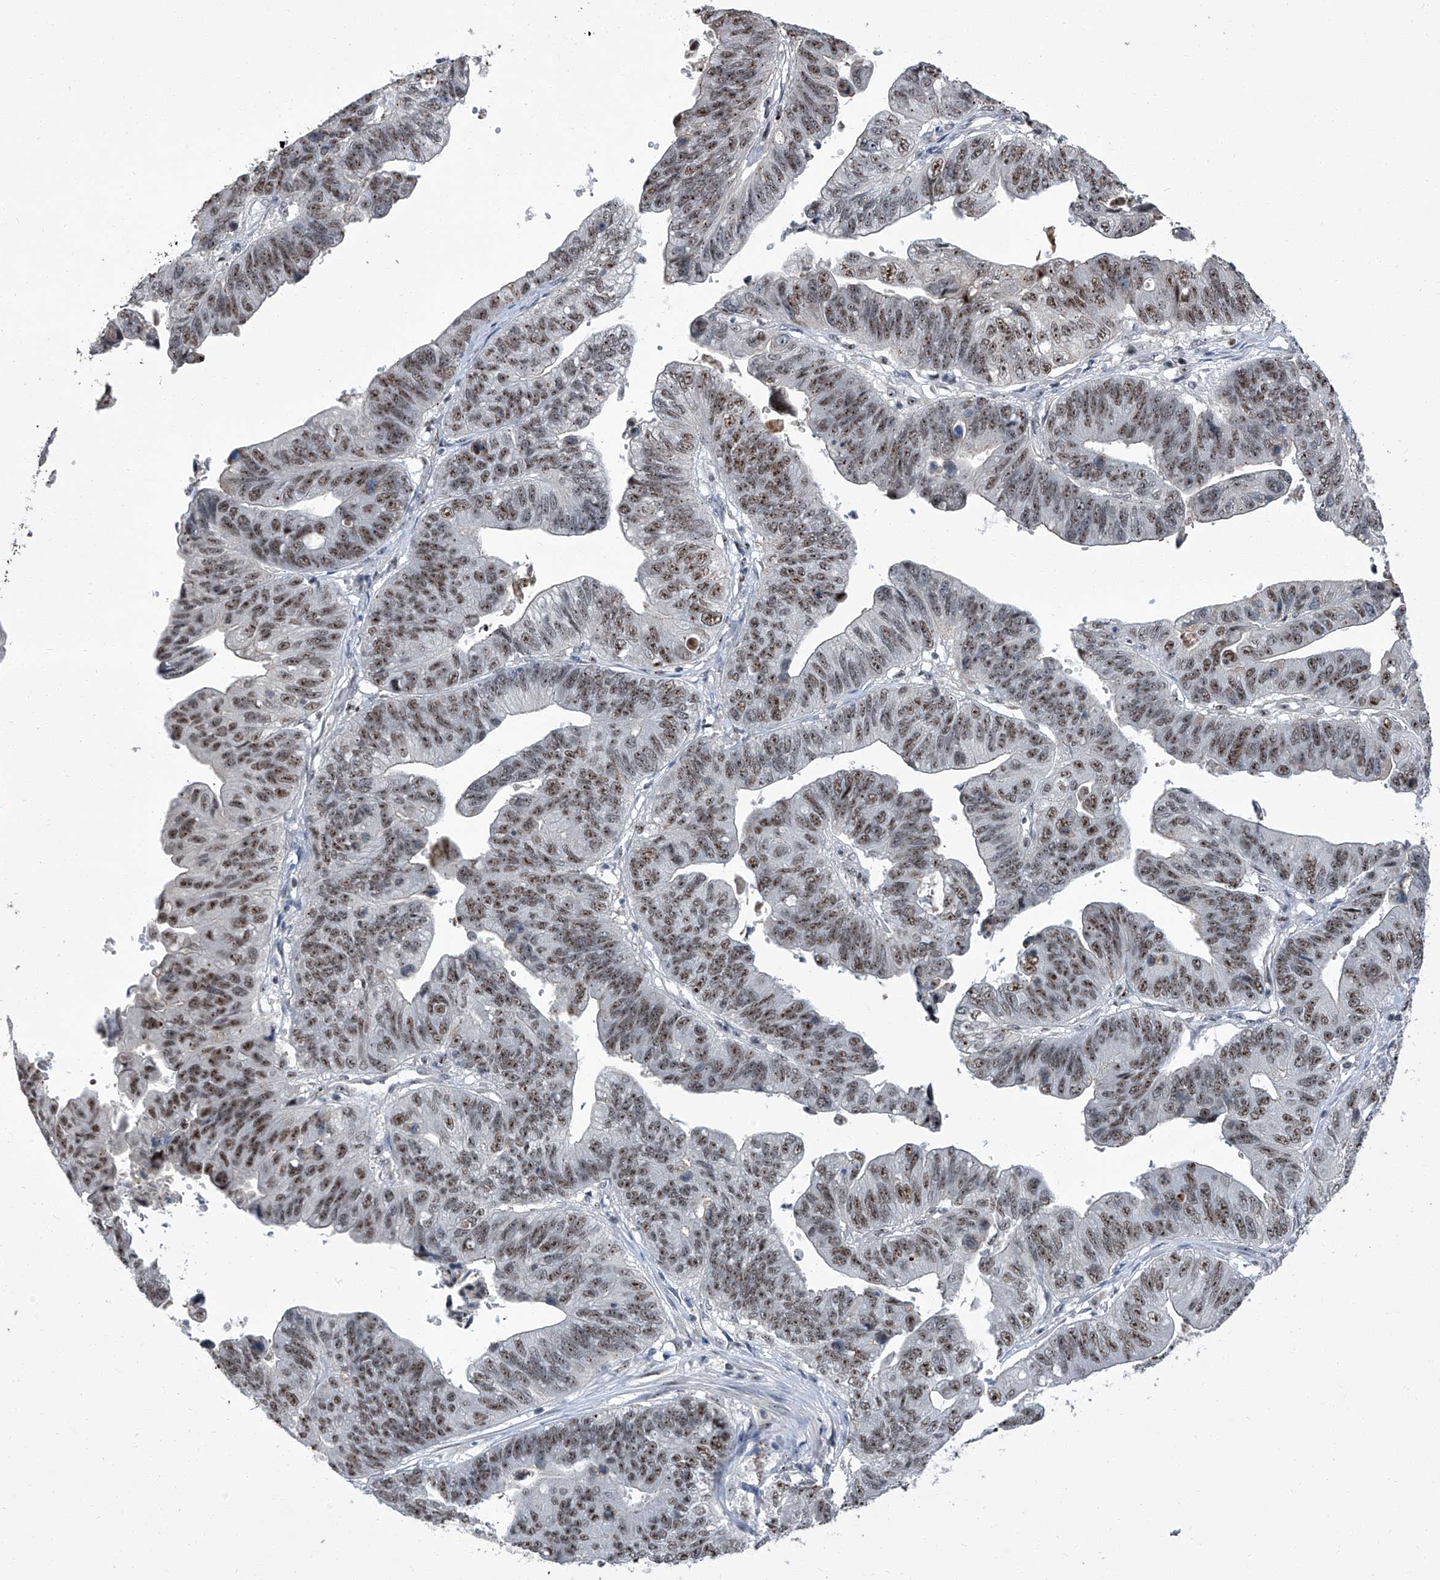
{"staining": {"intensity": "moderate", "quantity": ">75%", "location": "nuclear"}, "tissue": "stomach cancer", "cell_type": "Tumor cells", "image_type": "cancer", "snomed": [{"axis": "morphology", "description": "Adenocarcinoma, NOS"}, {"axis": "topography", "description": "Stomach"}], "caption": "Immunohistochemistry staining of stomach cancer, which shows medium levels of moderate nuclear positivity in approximately >75% of tumor cells indicating moderate nuclear protein expression. The staining was performed using DAB (brown) for protein detection and nuclei were counterstained in hematoxylin (blue).", "gene": "CMTR1", "patient": {"sex": "male", "age": 59}}